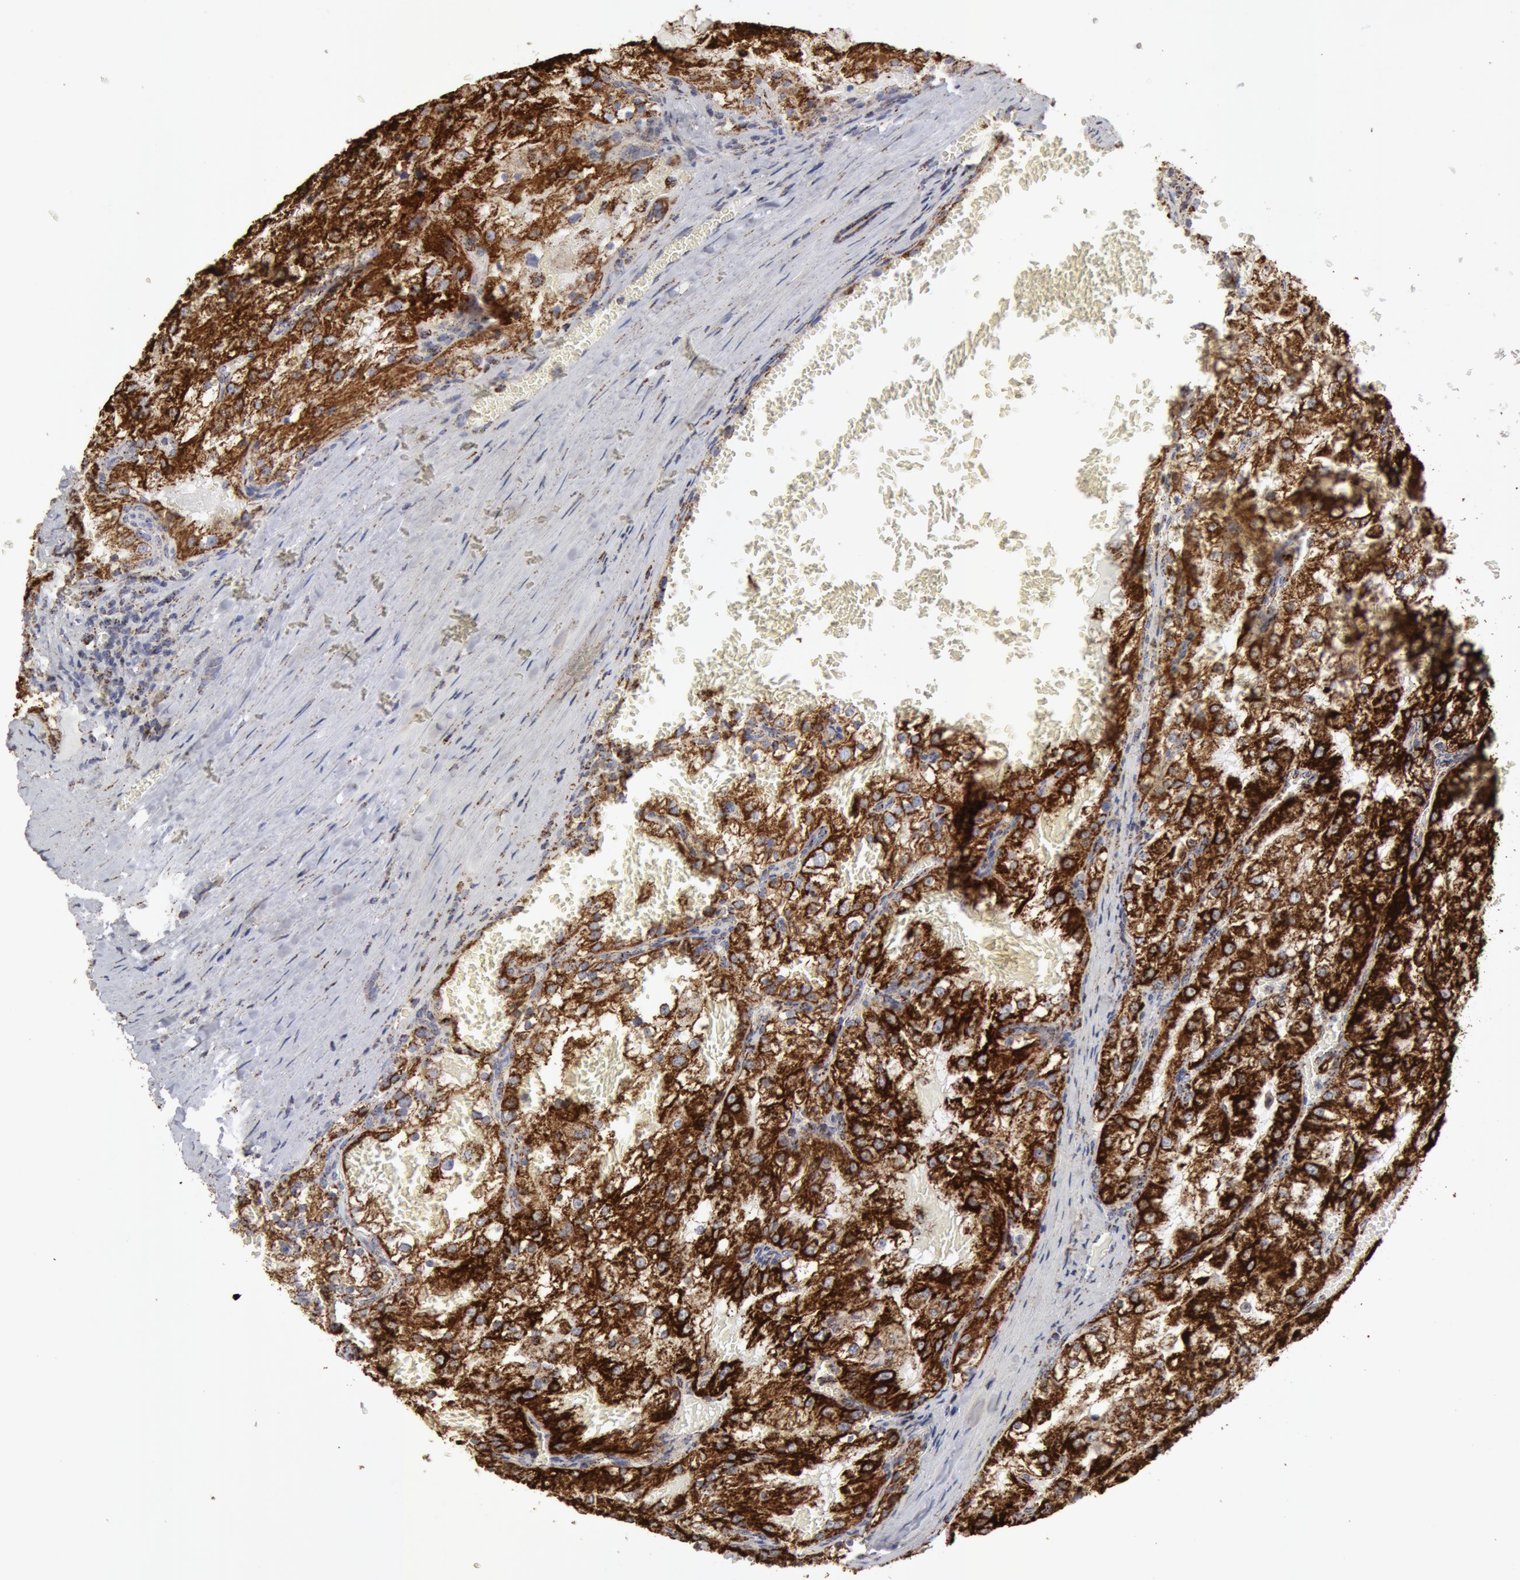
{"staining": {"intensity": "strong", "quantity": ">75%", "location": "cytoplasmic/membranous"}, "tissue": "renal cancer", "cell_type": "Tumor cells", "image_type": "cancer", "snomed": [{"axis": "morphology", "description": "Adenocarcinoma, NOS"}, {"axis": "topography", "description": "Kidney"}], "caption": "This micrograph reveals IHC staining of human renal cancer (adenocarcinoma), with high strong cytoplasmic/membranous staining in about >75% of tumor cells.", "gene": "ATP5F1B", "patient": {"sex": "female", "age": 74}}